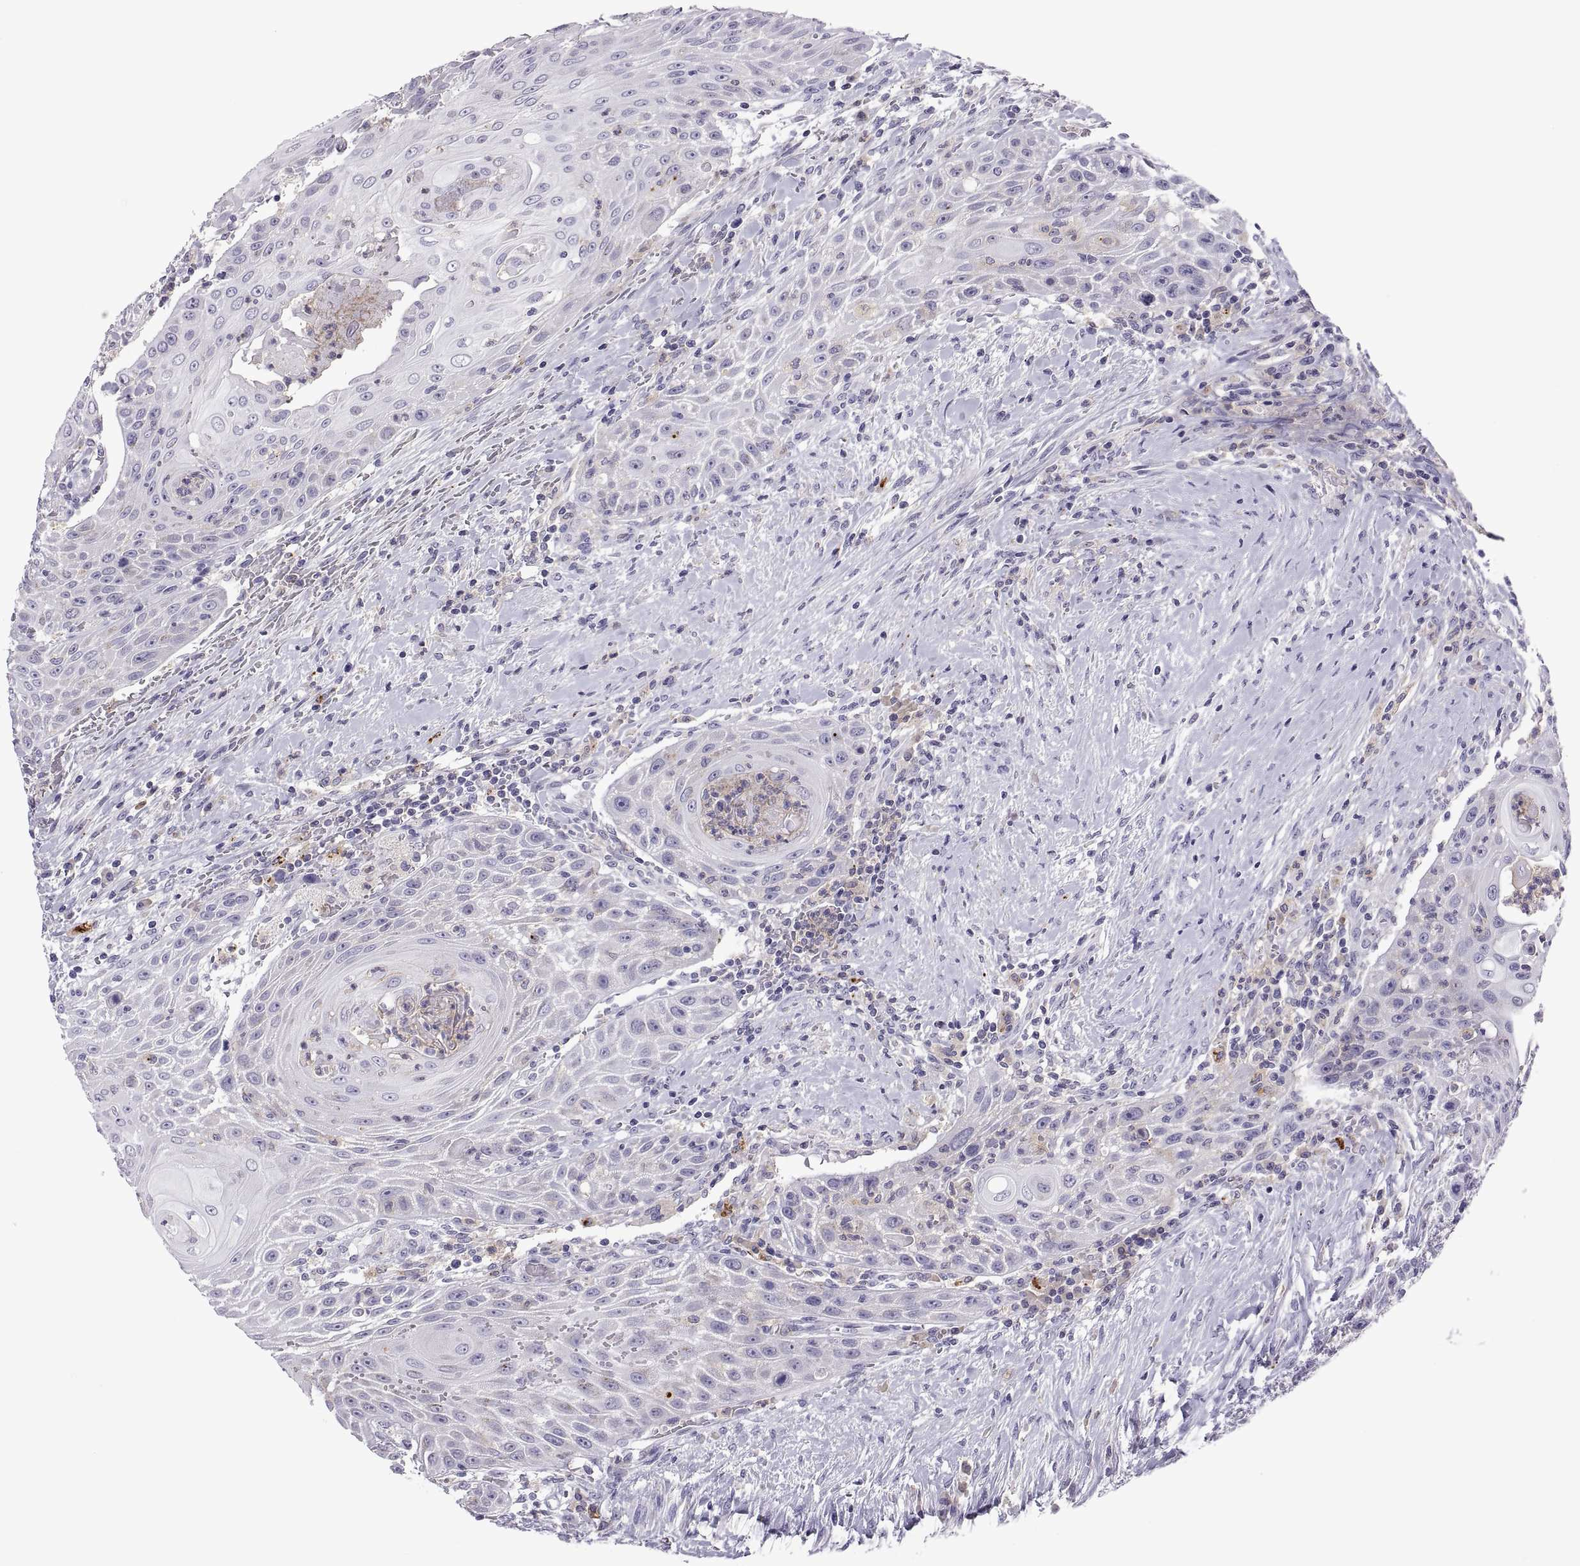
{"staining": {"intensity": "negative", "quantity": "none", "location": "none"}, "tissue": "head and neck cancer", "cell_type": "Tumor cells", "image_type": "cancer", "snomed": [{"axis": "morphology", "description": "Squamous cell carcinoma, NOS"}, {"axis": "topography", "description": "Head-Neck"}], "caption": "An immunohistochemistry micrograph of head and neck cancer is shown. There is no staining in tumor cells of head and neck cancer.", "gene": "RGS19", "patient": {"sex": "male", "age": 69}}